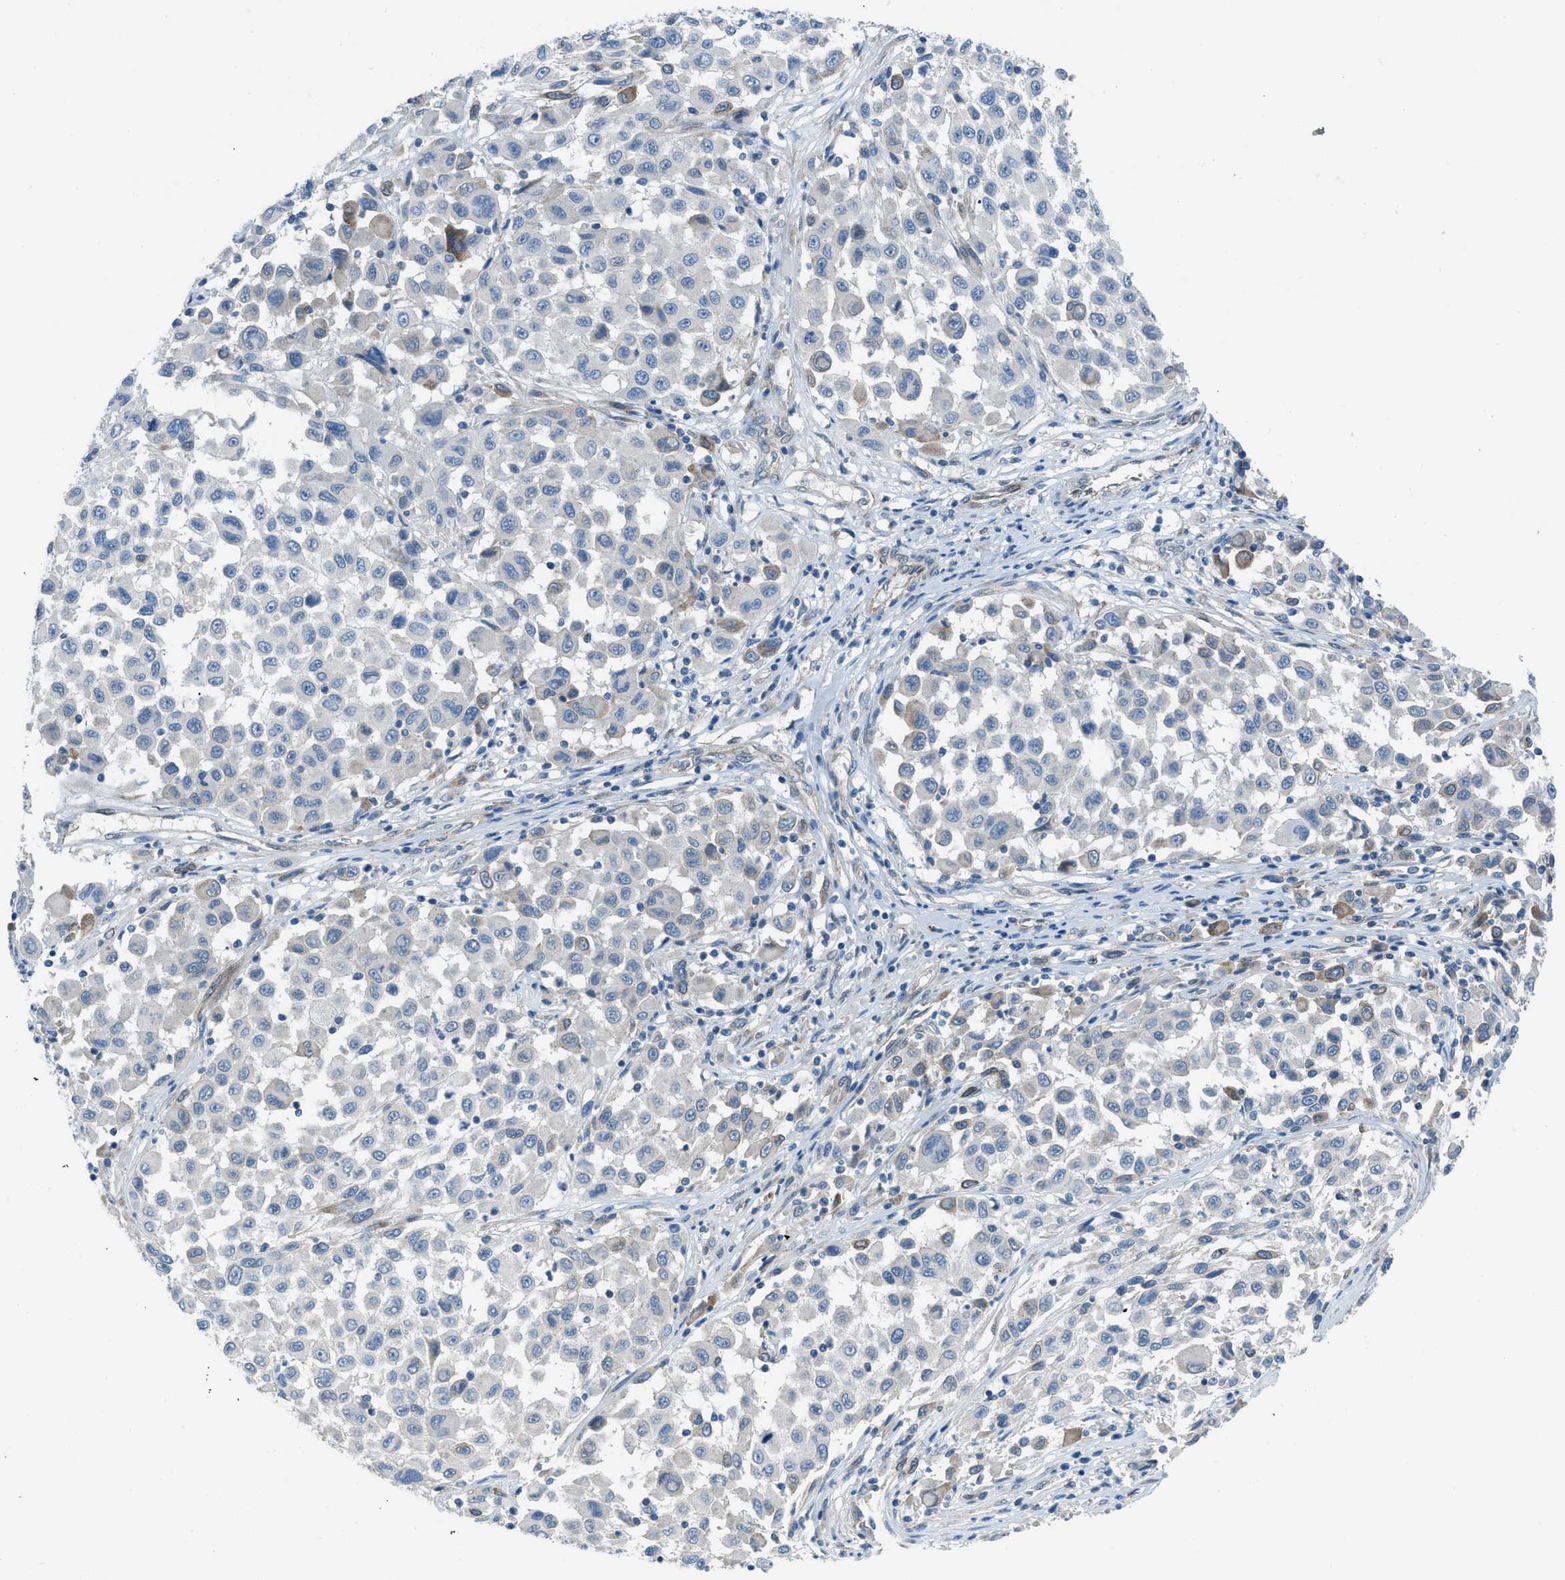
{"staining": {"intensity": "negative", "quantity": "none", "location": "none"}, "tissue": "melanoma", "cell_type": "Tumor cells", "image_type": "cancer", "snomed": [{"axis": "morphology", "description": "Malignant melanoma, Metastatic site"}, {"axis": "topography", "description": "Lymph node"}], "caption": "IHC photomicrograph of neoplastic tissue: melanoma stained with DAB (3,3'-diaminobenzidine) exhibits no significant protein staining in tumor cells.", "gene": "PRKN", "patient": {"sex": "male", "age": 61}}